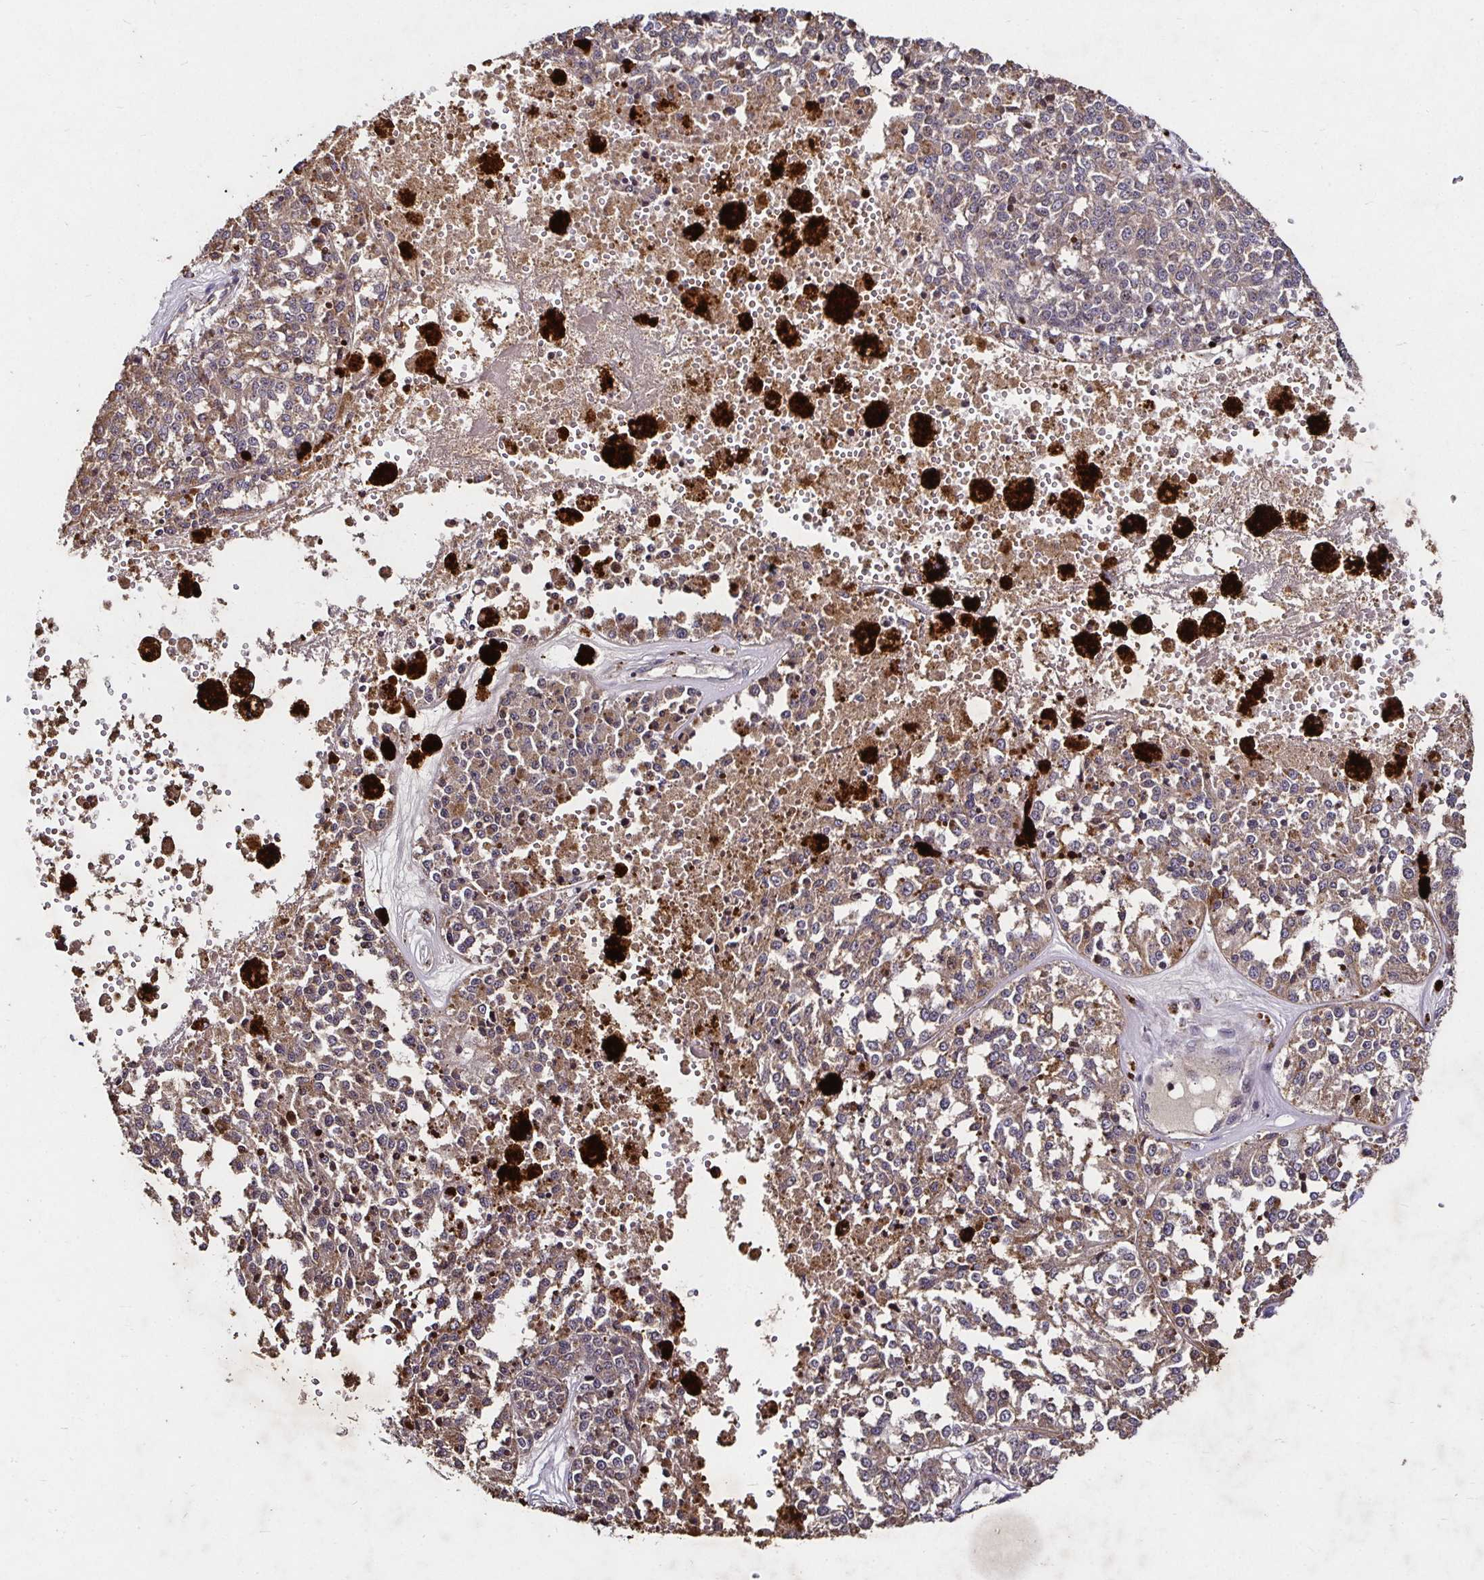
{"staining": {"intensity": "weak", "quantity": "25%-75%", "location": "cytoplasmic/membranous"}, "tissue": "melanoma", "cell_type": "Tumor cells", "image_type": "cancer", "snomed": [{"axis": "morphology", "description": "Malignant melanoma, Metastatic site"}, {"axis": "topography", "description": "Lymph node"}], "caption": "Malignant melanoma (metastatic site) stained with DAB (3,3'-diaminobenzidine) IHC demonstrates low levels of weak cytoplasmic/membranous positivity in about 25%-75% of tumor cells.", "gene": "SMYD3", "patient": {"sex": "female", "age": 64}}